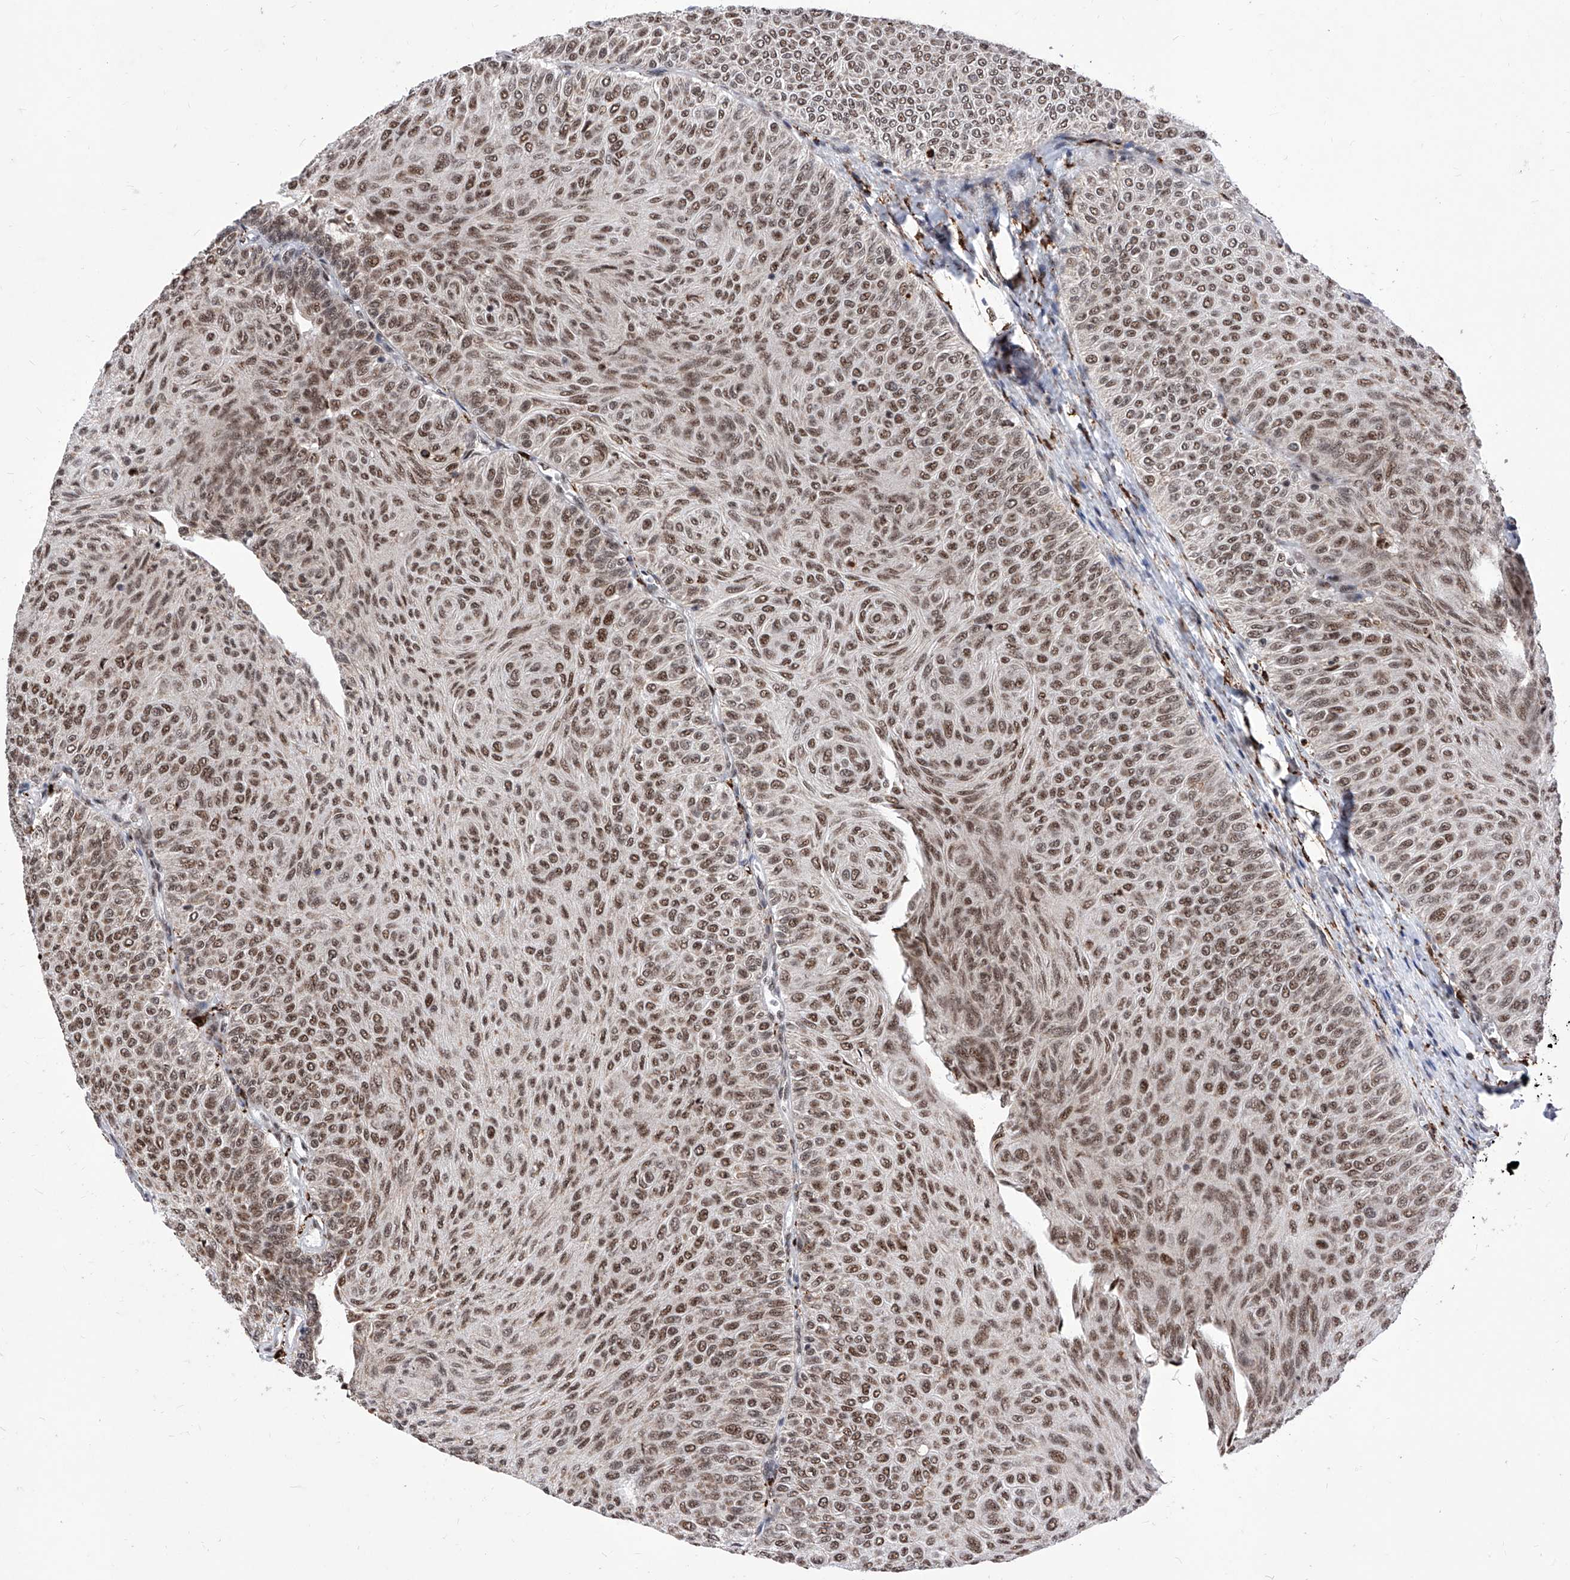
{"staining": {"intensity": "strong", "quantity": ">75%", "location": "nuclear"}, "tissue": "urothelial cancer", "cell_type": "Tumor cells", "image_type": "cancer", "snomed": [{"axis": "morphology", "description": "Urothelial carcinoma, Low grade"}, {"axis": "topography", "description": "Urinary bladder"}], "caption": "Protein analysis of urothelial carcinoma (low-grade) tissue displays strong nuclear positivity in about >75% of tumor cells.", "gene": "PHF5A", "patient": {"sex": "male", "age": 78}}